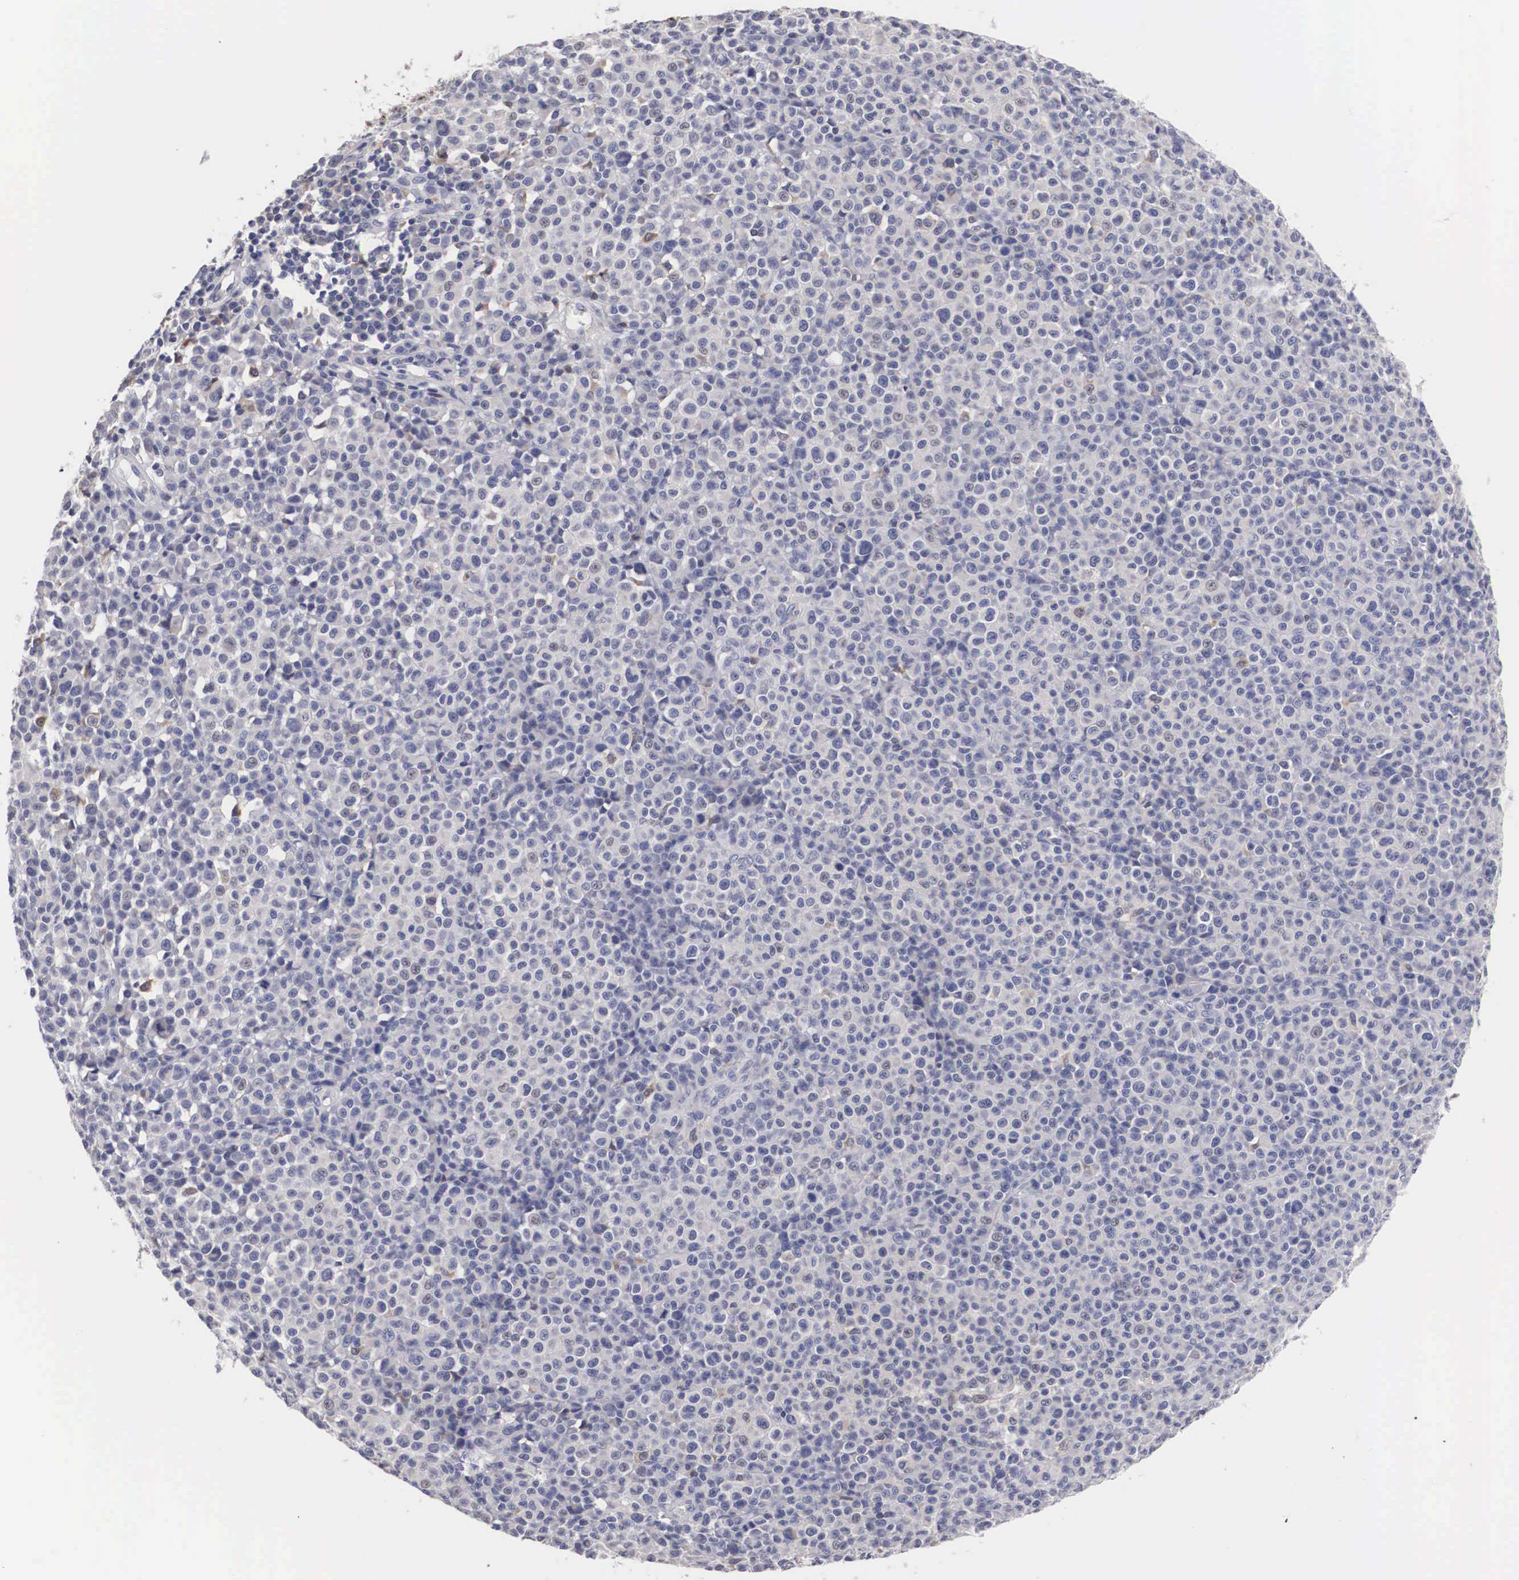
{"staining": {"intensity": "negative", "quantity": "none", "location": "none"}, "tissue": "melanoma", "cell_type": "Tumor cells", "image_type": "cancer", "snomed": [{"axis": "morphology", "description": "Malignant melanoma, Metastatic site"}, {"axis": "topography", "description": "Skin"}], "caption": "This is an immunohistochemistry image of melanoma. There is no staining in tumor cells.", "gene": "HMOX1", "patient": {"sex": "male", "age": 32}}